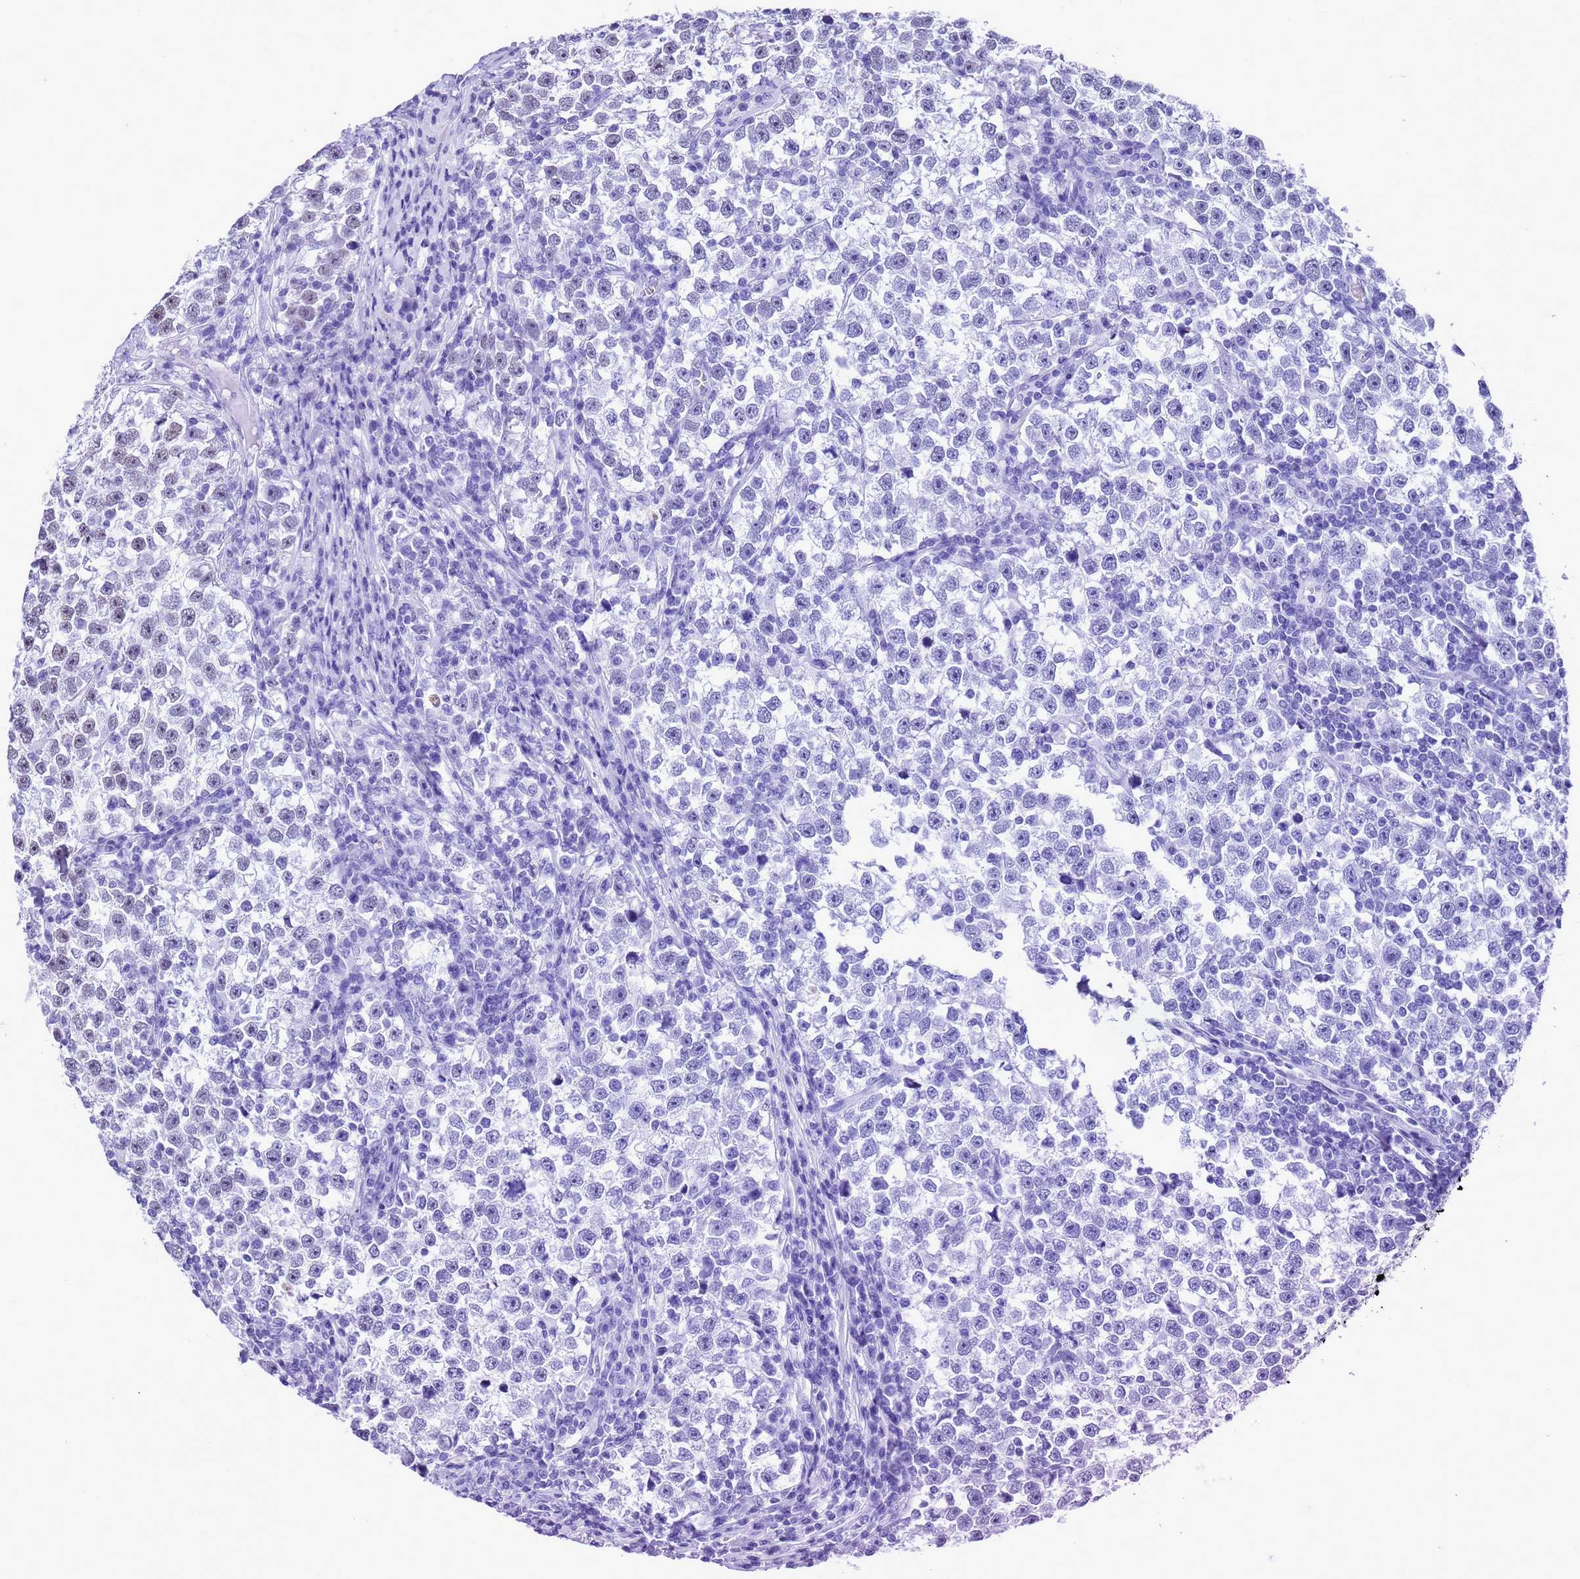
{"staining": {"intensity": "moderate", "quantity": "25%-75%", "location": "nuclear"}, "tissue": "testis cancer", "cell_type": "Tumor cells", "image_type": "cancer", "snomed": [{"axis": "morphology", "description": "Normal tissue, NOS"}, {"axis": "morphology", "description": "Seminoma, NOS"}, {"axis": "topography", "description": "Testis"}], "caption": "DAB (3,3'-diaminobenzidine) immunohistochemical staining of testis seminoma exhibits moderate nuclear protein expression in approximately 25%-75% of tumor cells.", "gene": "SART3", "patient": {"sex": "male", "age": 43}}